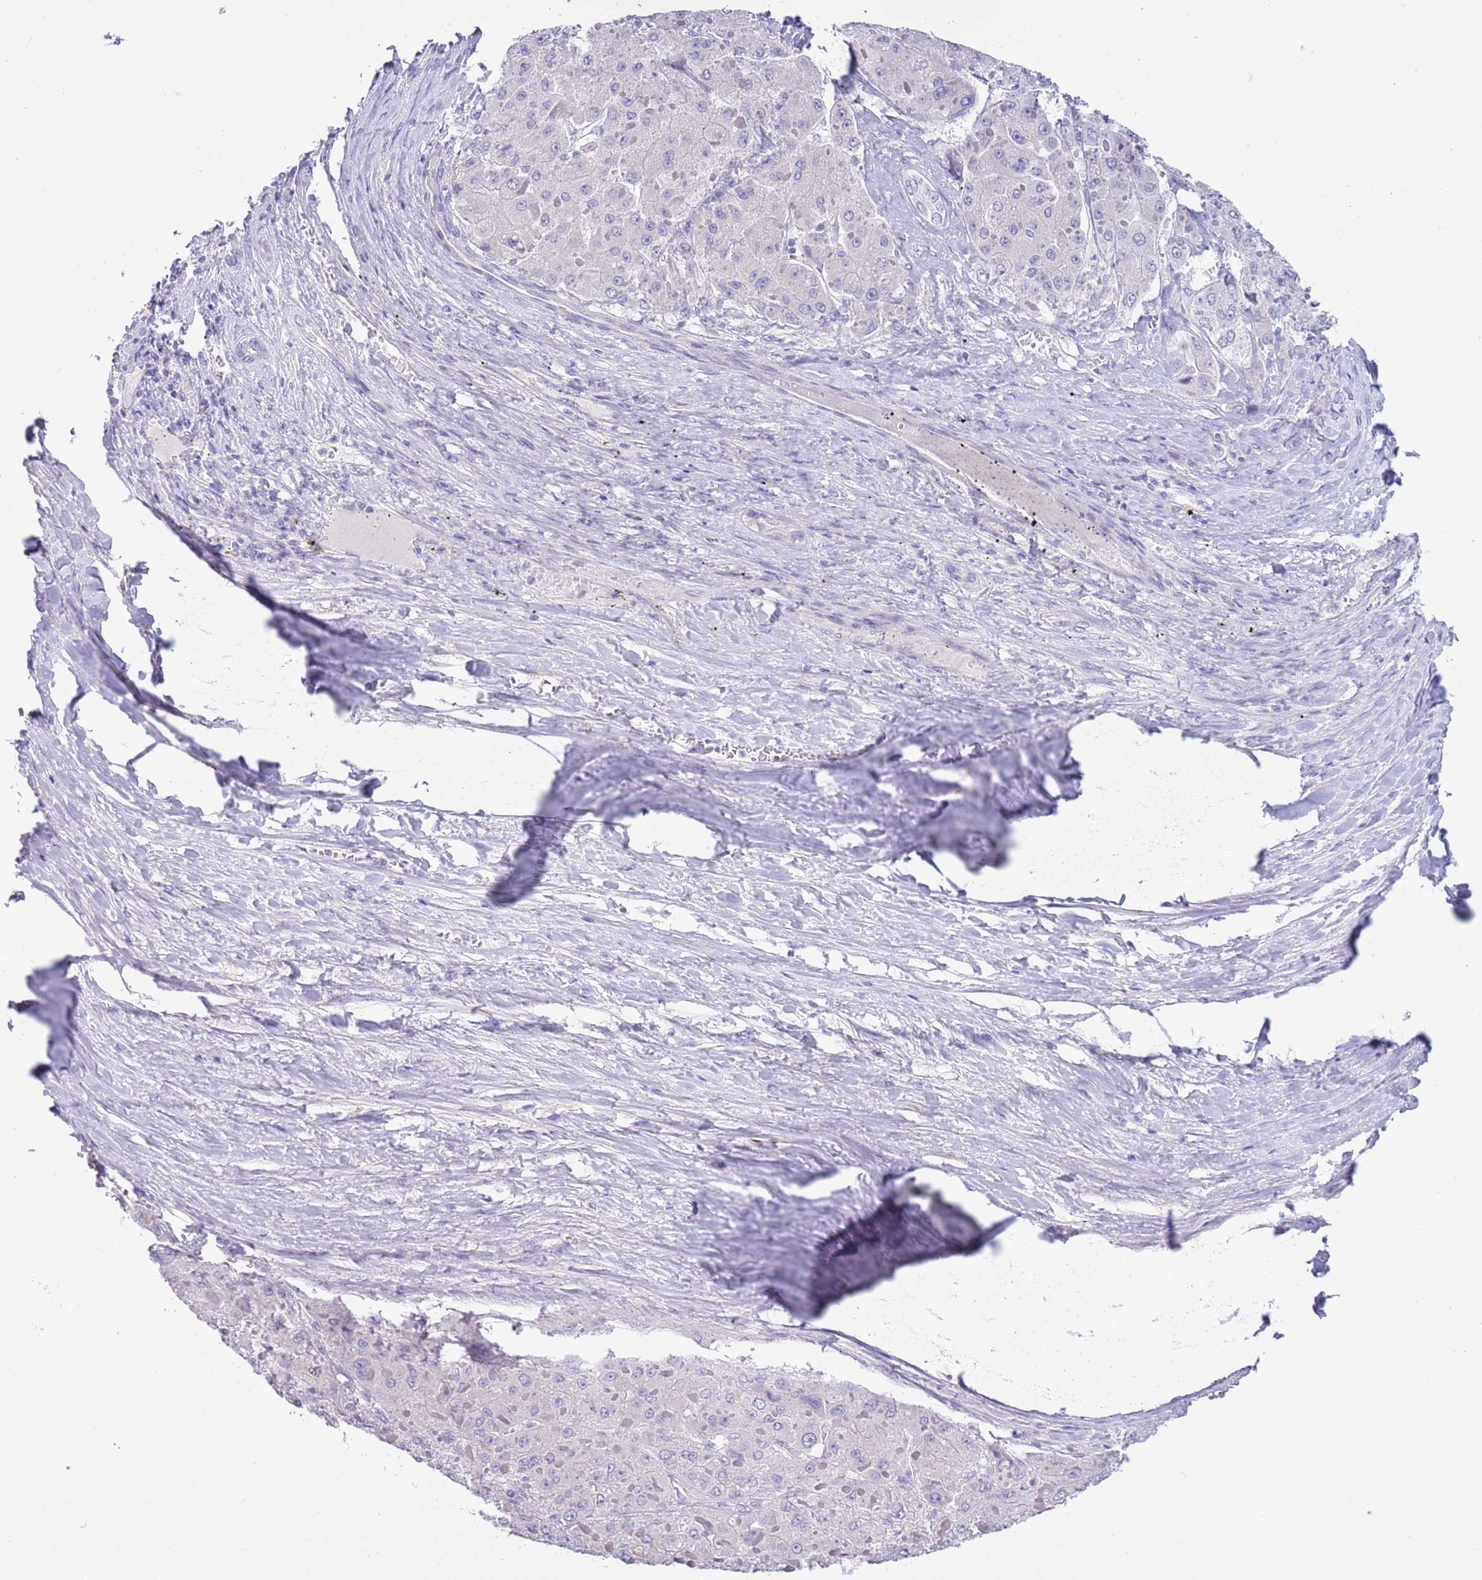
{"staining": {"intensity": "negative", "quantity": "none", "location": "none"}, "tissue": "liver cancer", "cell_type": "Tumor cells", "image_type": "cancer", "snomed": [{"axis": "morphology", "description": "Carcinoma, Hepatocellular, NOS"}, {"axis": "topography", "description": "Liver"}], "caption": "The micrograph demonstrates no staining of tumor cells in liver hepatocellular carcinoma. (Brightfield microscopy of DAB (3,3'-diaminobenzidine) immunohistochemistry (IHC) at high magnification).", "gene": "NET1", "patient": {"sex": "female", "age": 73}}